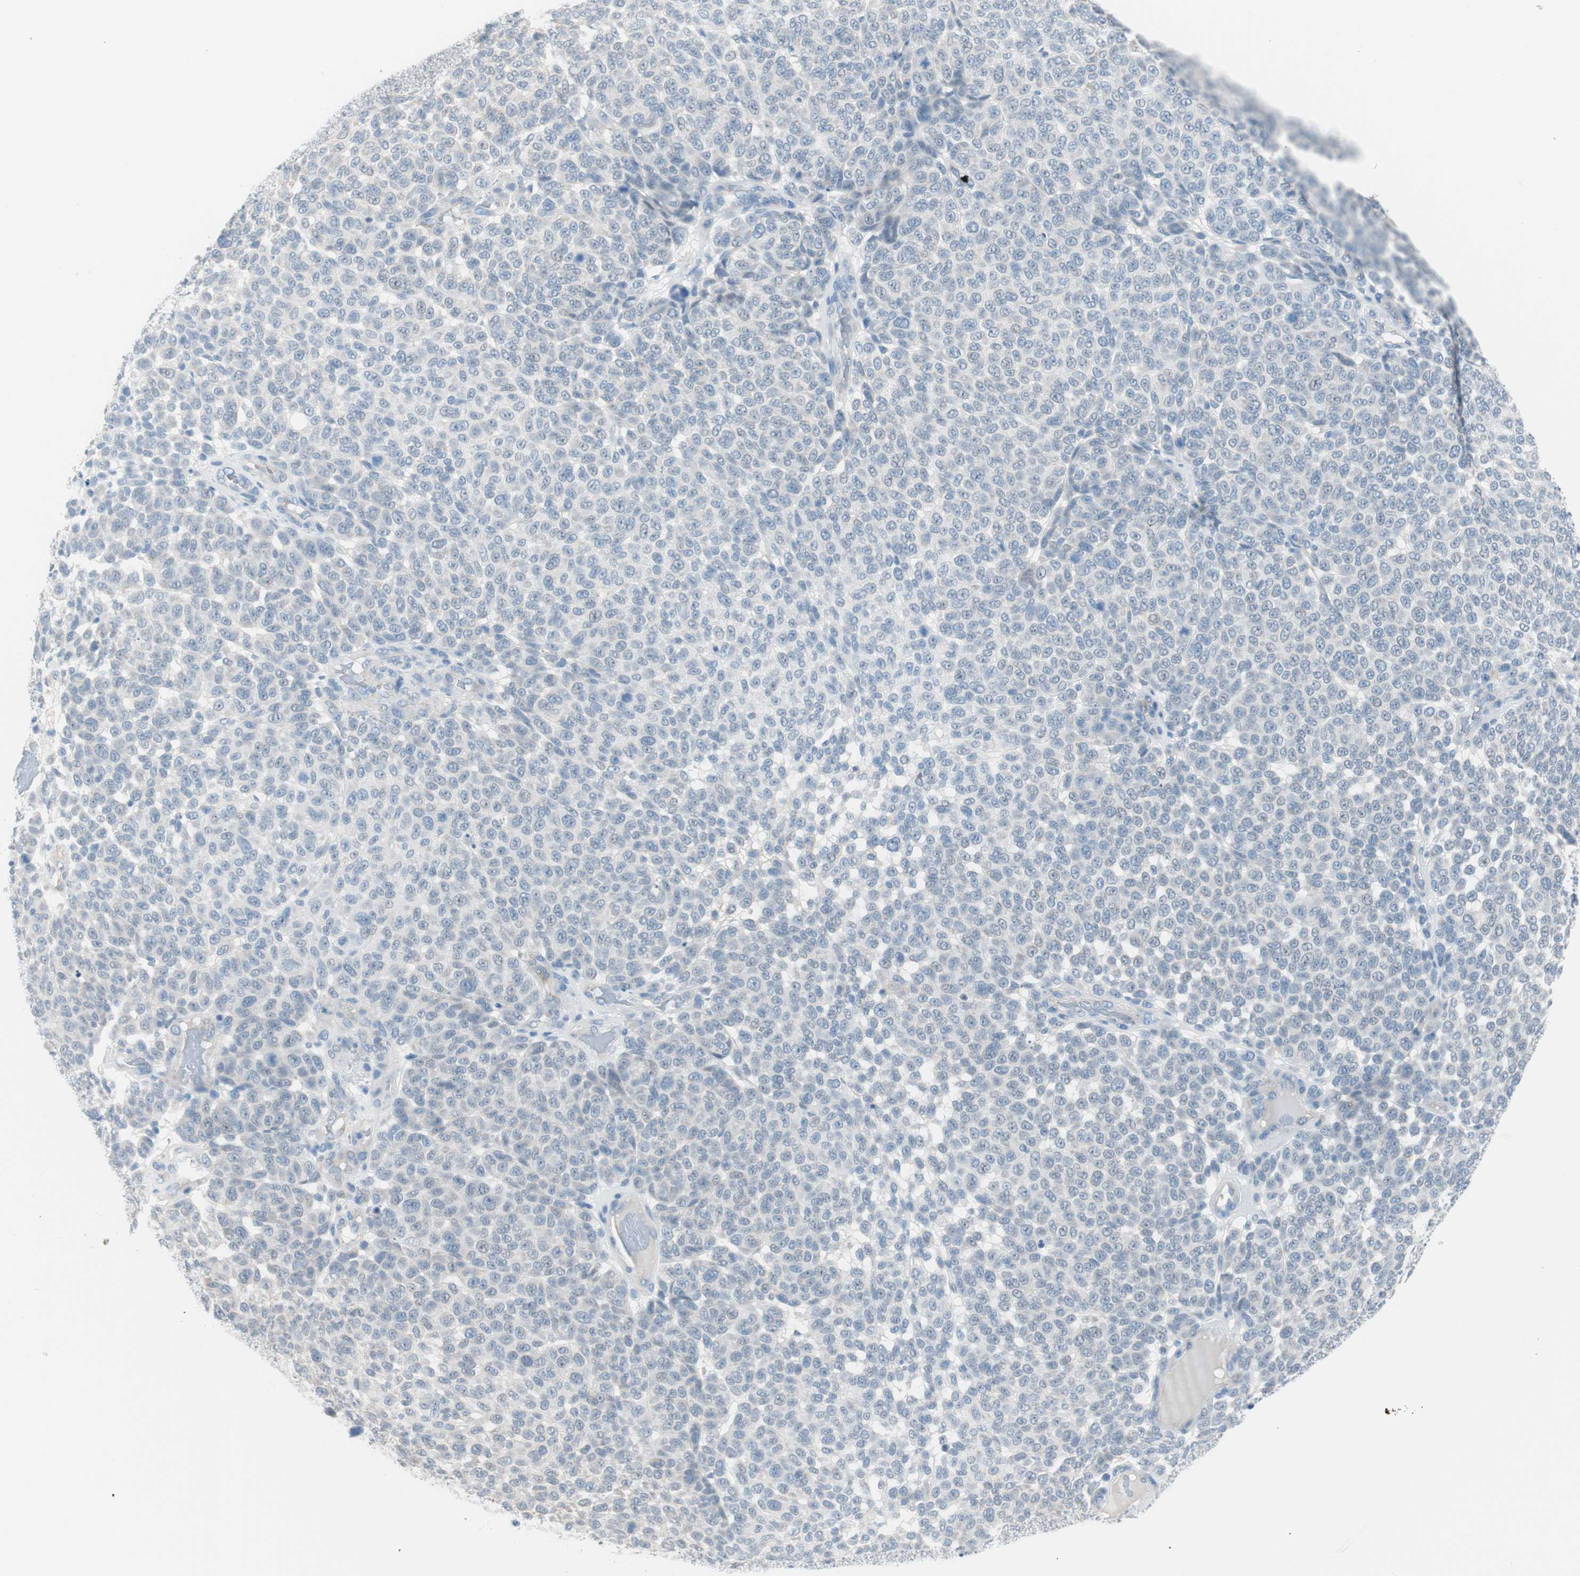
{"staining": {"intensity": "negative", "quantity": "none", "location": "none"}, "tissue": "melanoma", "cell_type": "Tumor cells", "image_type": "cancer", "snomed": [{"axis": "morphology", "description": "Malignant melanoma, NOS"}, {"axis": "topography", "description": "Skin"}], "caption": "A high-resolution photomicrograph shows IHC staining of malignant melanoma, which exhibits no significant expression in tumor cells.", "gene": "VIL1", "patient": {"sex": "male", "age": 59}}